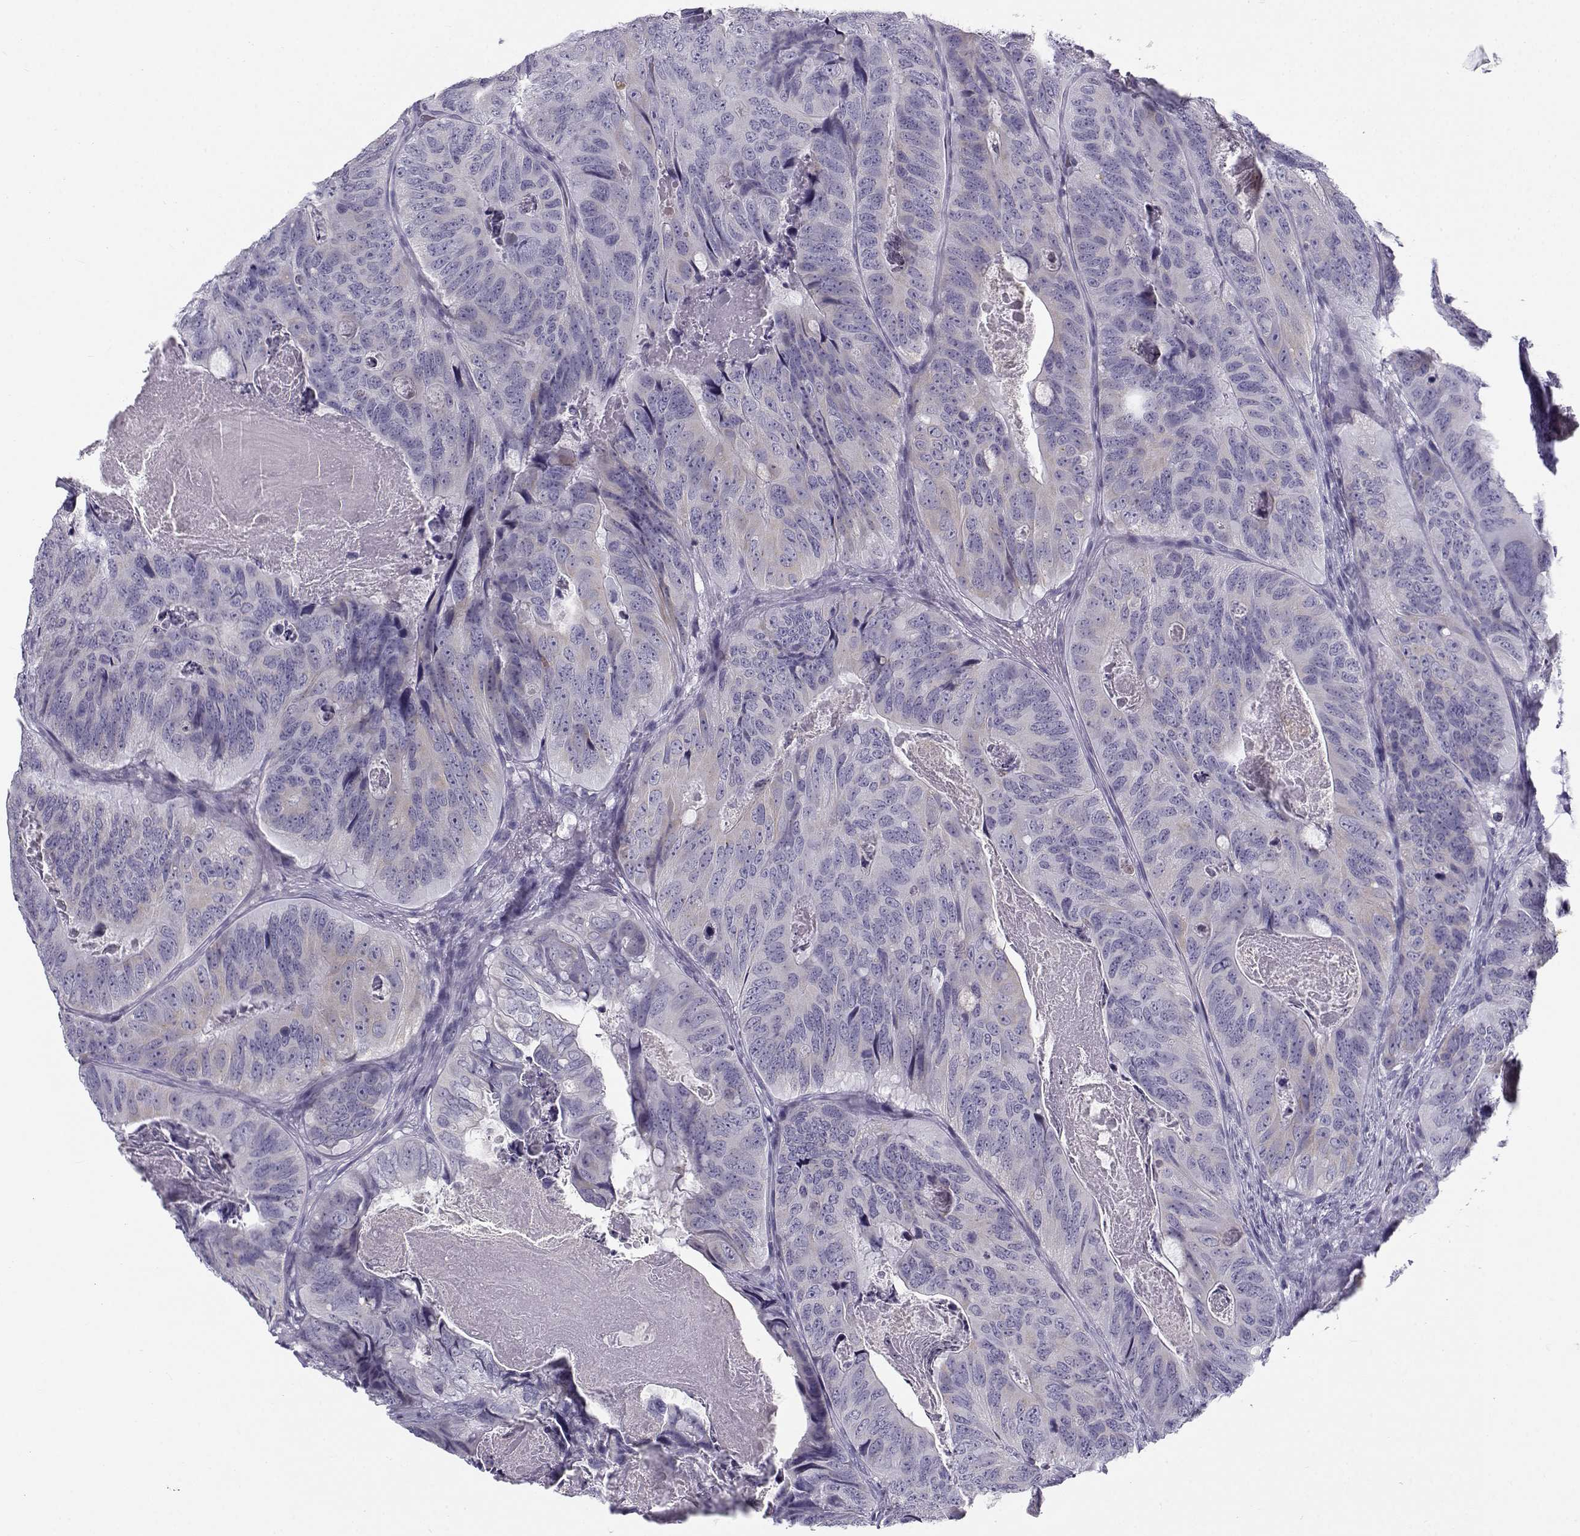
{"staining": {"intensity": "negative", "quantity": "none", "location": "none"}, "tissue": "colorectal cancer", "cell_type": "Tumor cells", "image_type": "cancer", "snomed": [{"axis": "morphology", "description": "Adenocarcinoma, NOS"}, {"axis": "topography", "description": "Colon"}], "caption": "IHC micrograph of colorectal cancer stained for a protein (brown), which demonstrates no staining in tumor cells. (DAB (3,3'-diaminobenzidine) IHC with hematoxylin counter stain).", "gene": "FAM166A", "patient": {"sex": "male", "age": 79}}